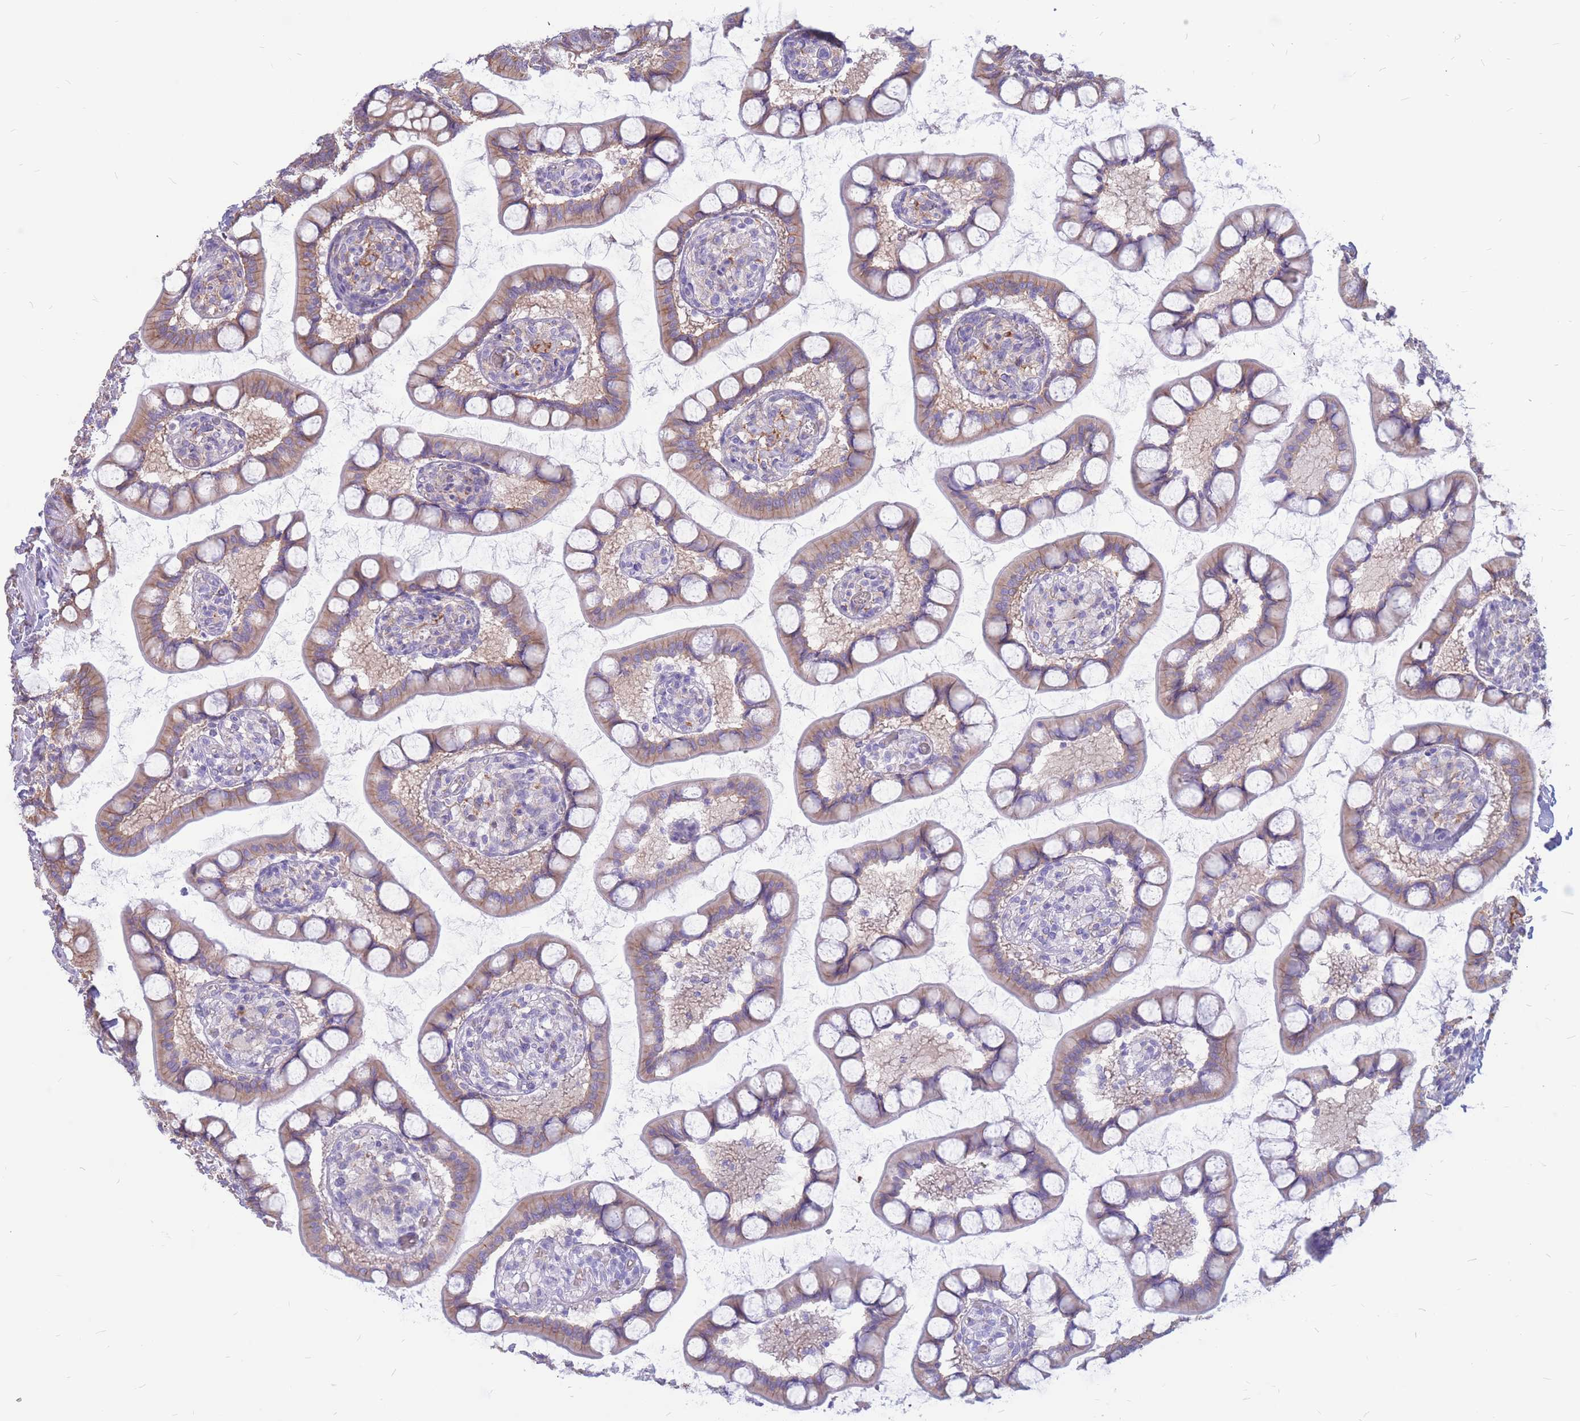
{"staining": {"intensity": "moderate", "quantity": ">75%", "location": "cytoplasmic/membranous"}, "tissue": "small intestine", "cell_type": "Glandular cells", "image_type": "normal", "snomed": [{"axis": "morphology", "description": "Normal tissue, NOS"}, {"axis": "topography", "description": "Small intestine"}], "caption": "The micrograph displays immunohistochemical staining of unremarkable small intestine. There is moderate cytoplasmic/membranous staining is identified in approximately >75% of glandular cells.", "gene": "ADD2", "patient": {"sex": "male", "age": 52}}